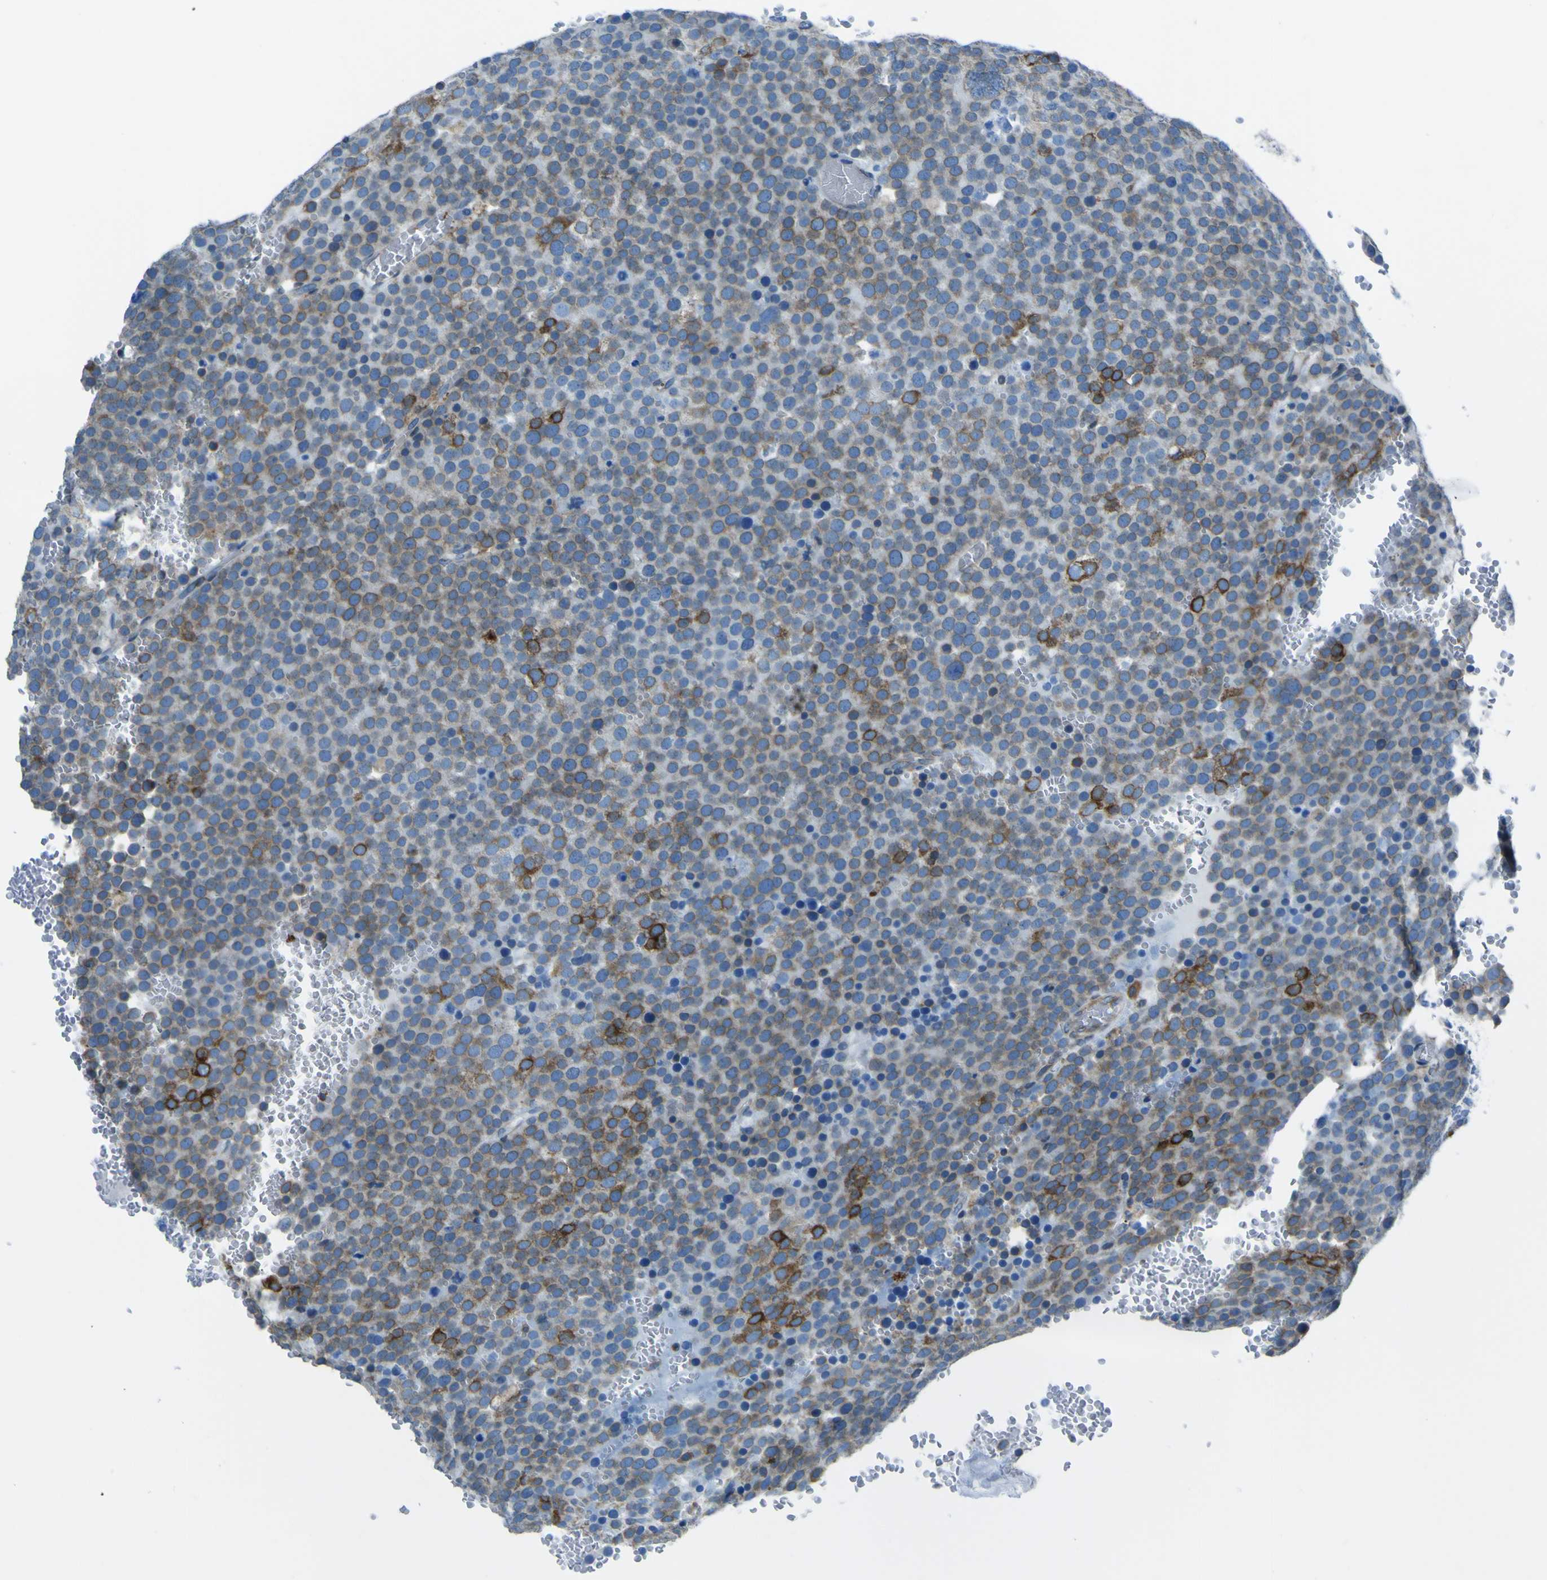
{"staining": {"intensity": "moderate", "quantity": ">75%", "location": "cytoplasmic/membranous"}, "tissue": "testis cancer", "cell_type": "Tumor cells", "image_type": "cancer", "snomed": [{"axis": "morphology", "description": "Seminoma, NOS"}, {"axis": "topography", "description": "Testis"}], "caption": "DAB immunohistochemical staining of testis cancer displays moderate cytoplasmic/membranous protein staining in approximately >75% of tumor cells.", "gene": "STIM1", "patient": {"sex": "male", "age": 71}}